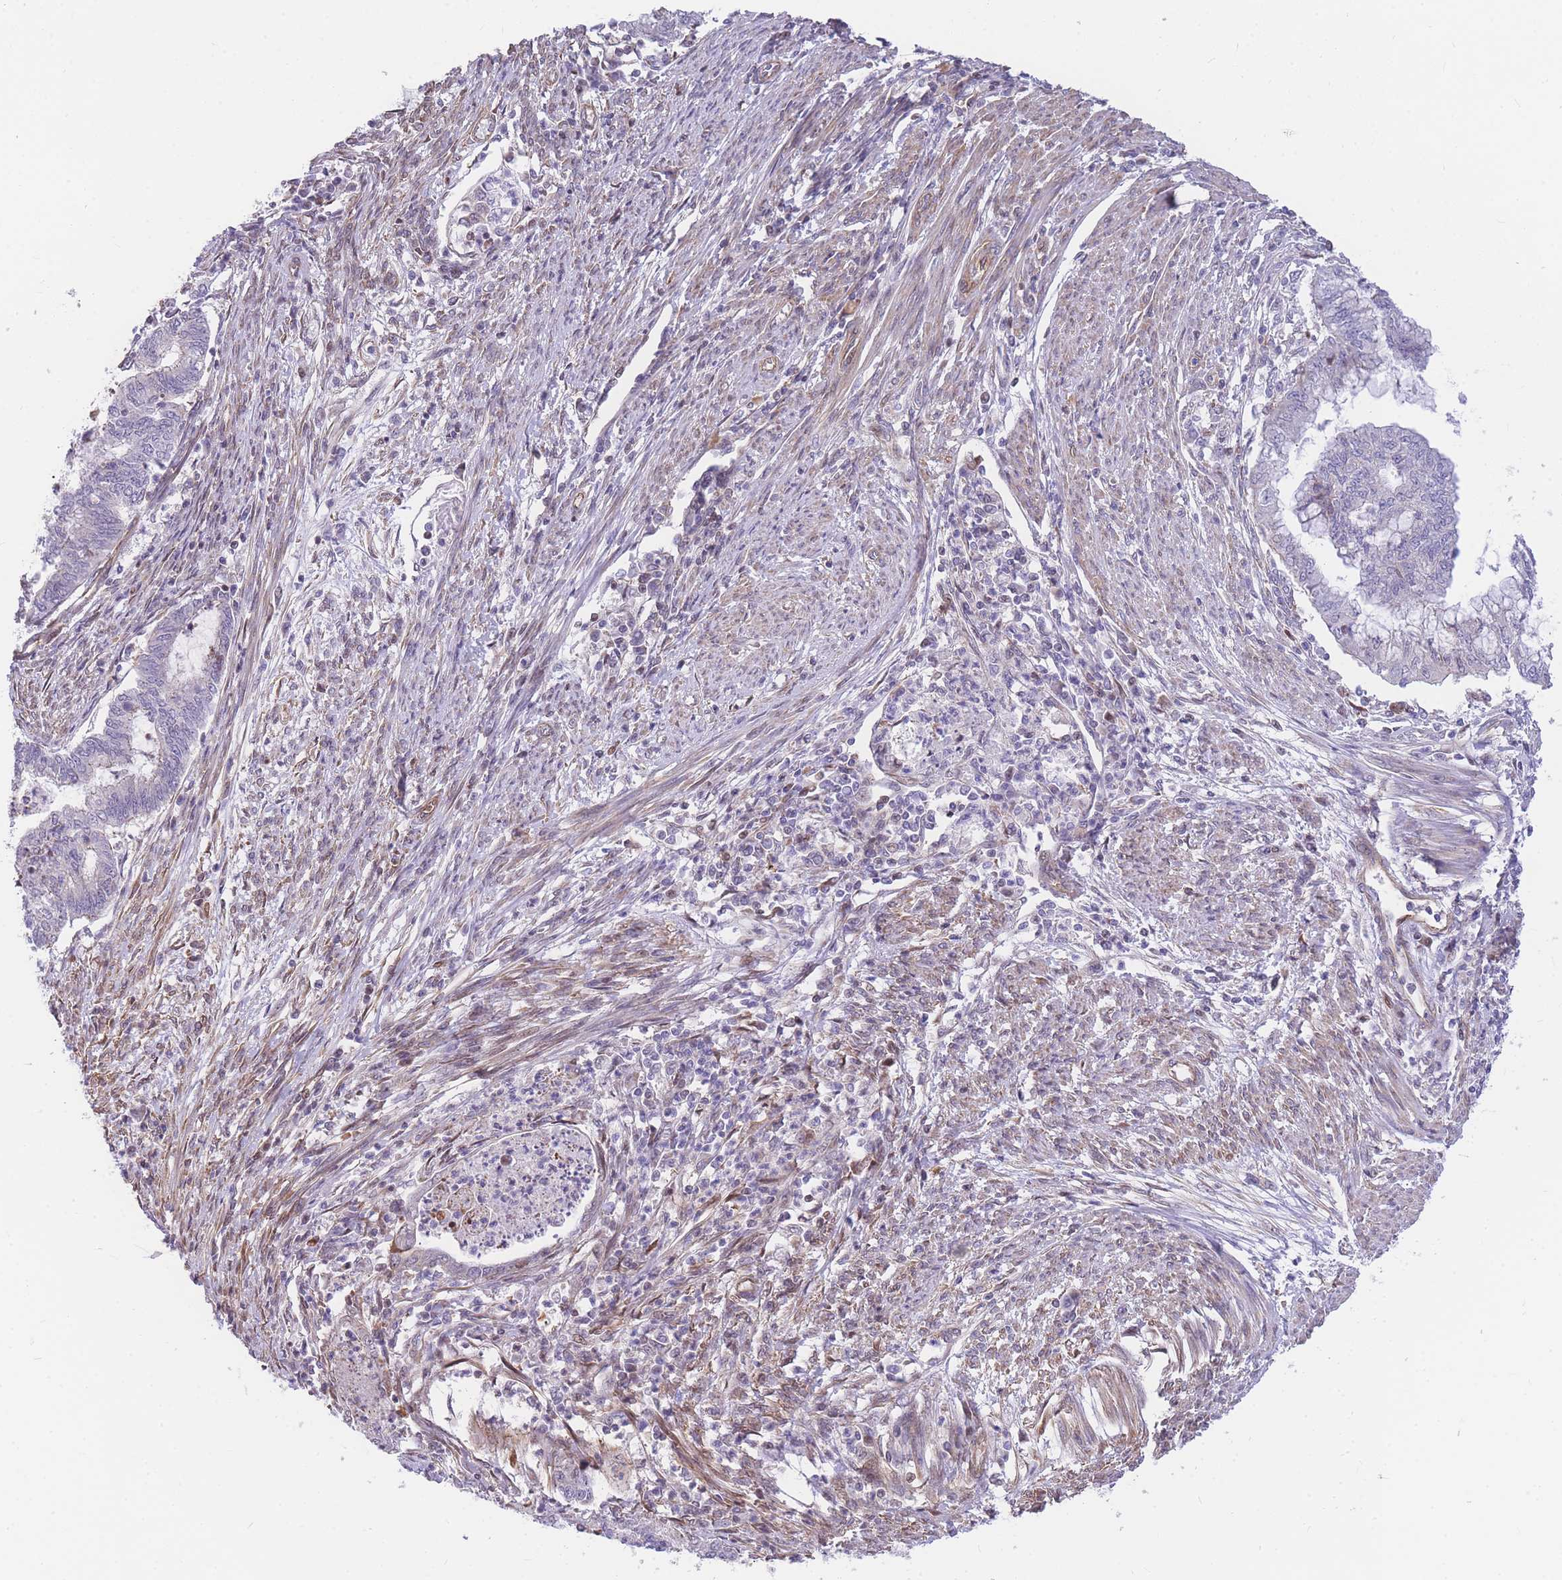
{"staining": {"intensity": "negative", "quantity": "none", "location": "none"}, "tissue": "endometrial cancer", "cell_type": "Tumor cells", "image_type": "cancer", "snomed": [{"axis": "morphology", "description": "Adenocarcinoma, NOS"}, {"axis": "topography", "description": "Endometrium"}], "caption": "Adenocarcinoma (endometrial) stained for a protein using IHC shows no positivity tumor cells.", "gene": "S100PBP", "patient": {"sex": "female", "age": 79}}